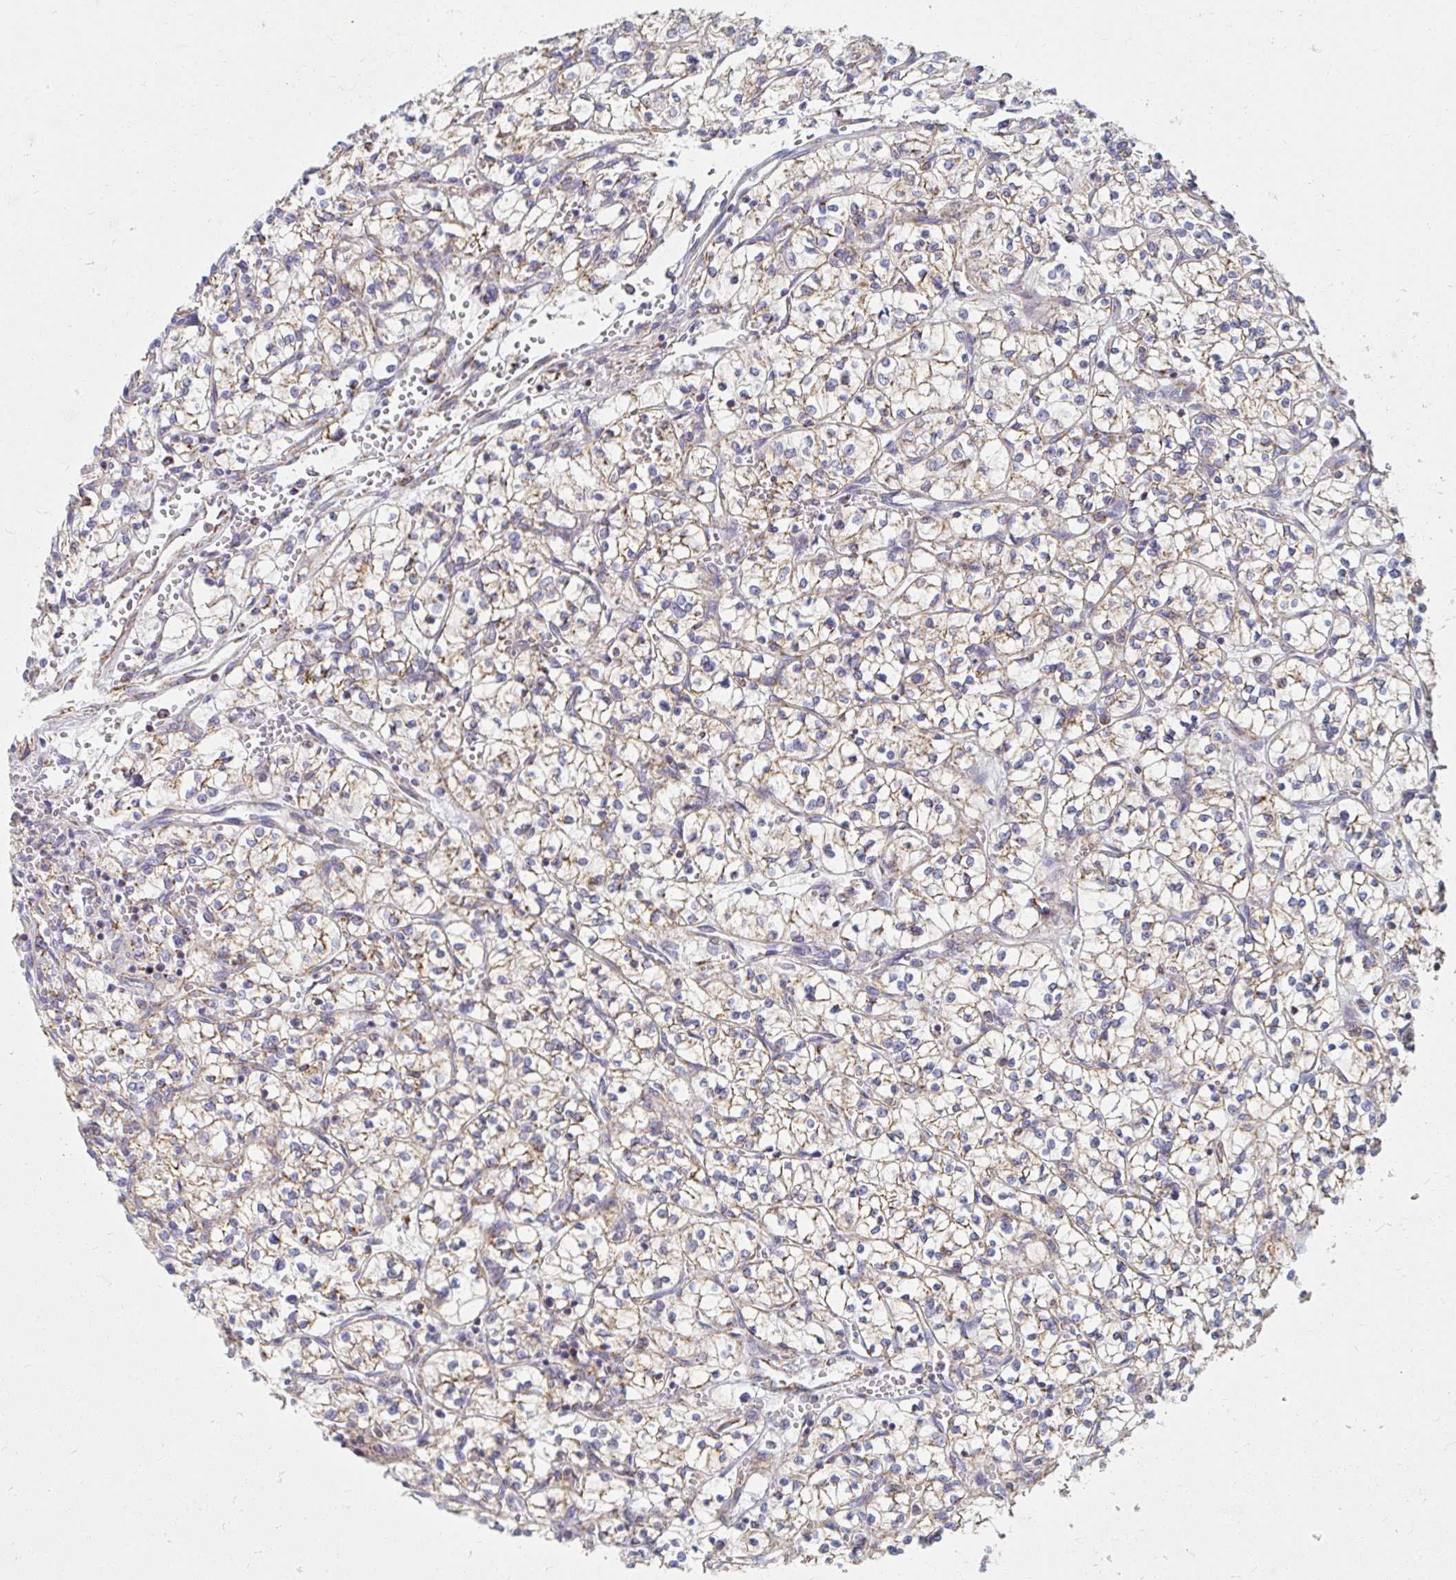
{"staining": {"intensity": "weak", "quantity": "25%-75%", "location": "cytoplasmic/membranous"}, "tissue": "renal cancer", "cell_type": "Tumor cells", "image_type": "cancer", "snomed": [{"axis": "morphology", "description": "Adenocarcinoma, NOS"}, {"axis": "topography", "description": "Kidney"}], "caption": "Human adenocarcinoma (renal) stained with a brown dye demonstrates weak cytoplasmic/membranous positive positivity in approximately 25%-75% of tumor cells.", "gene": "MAVS", "patient": {"sex": "female", "age": 64}}